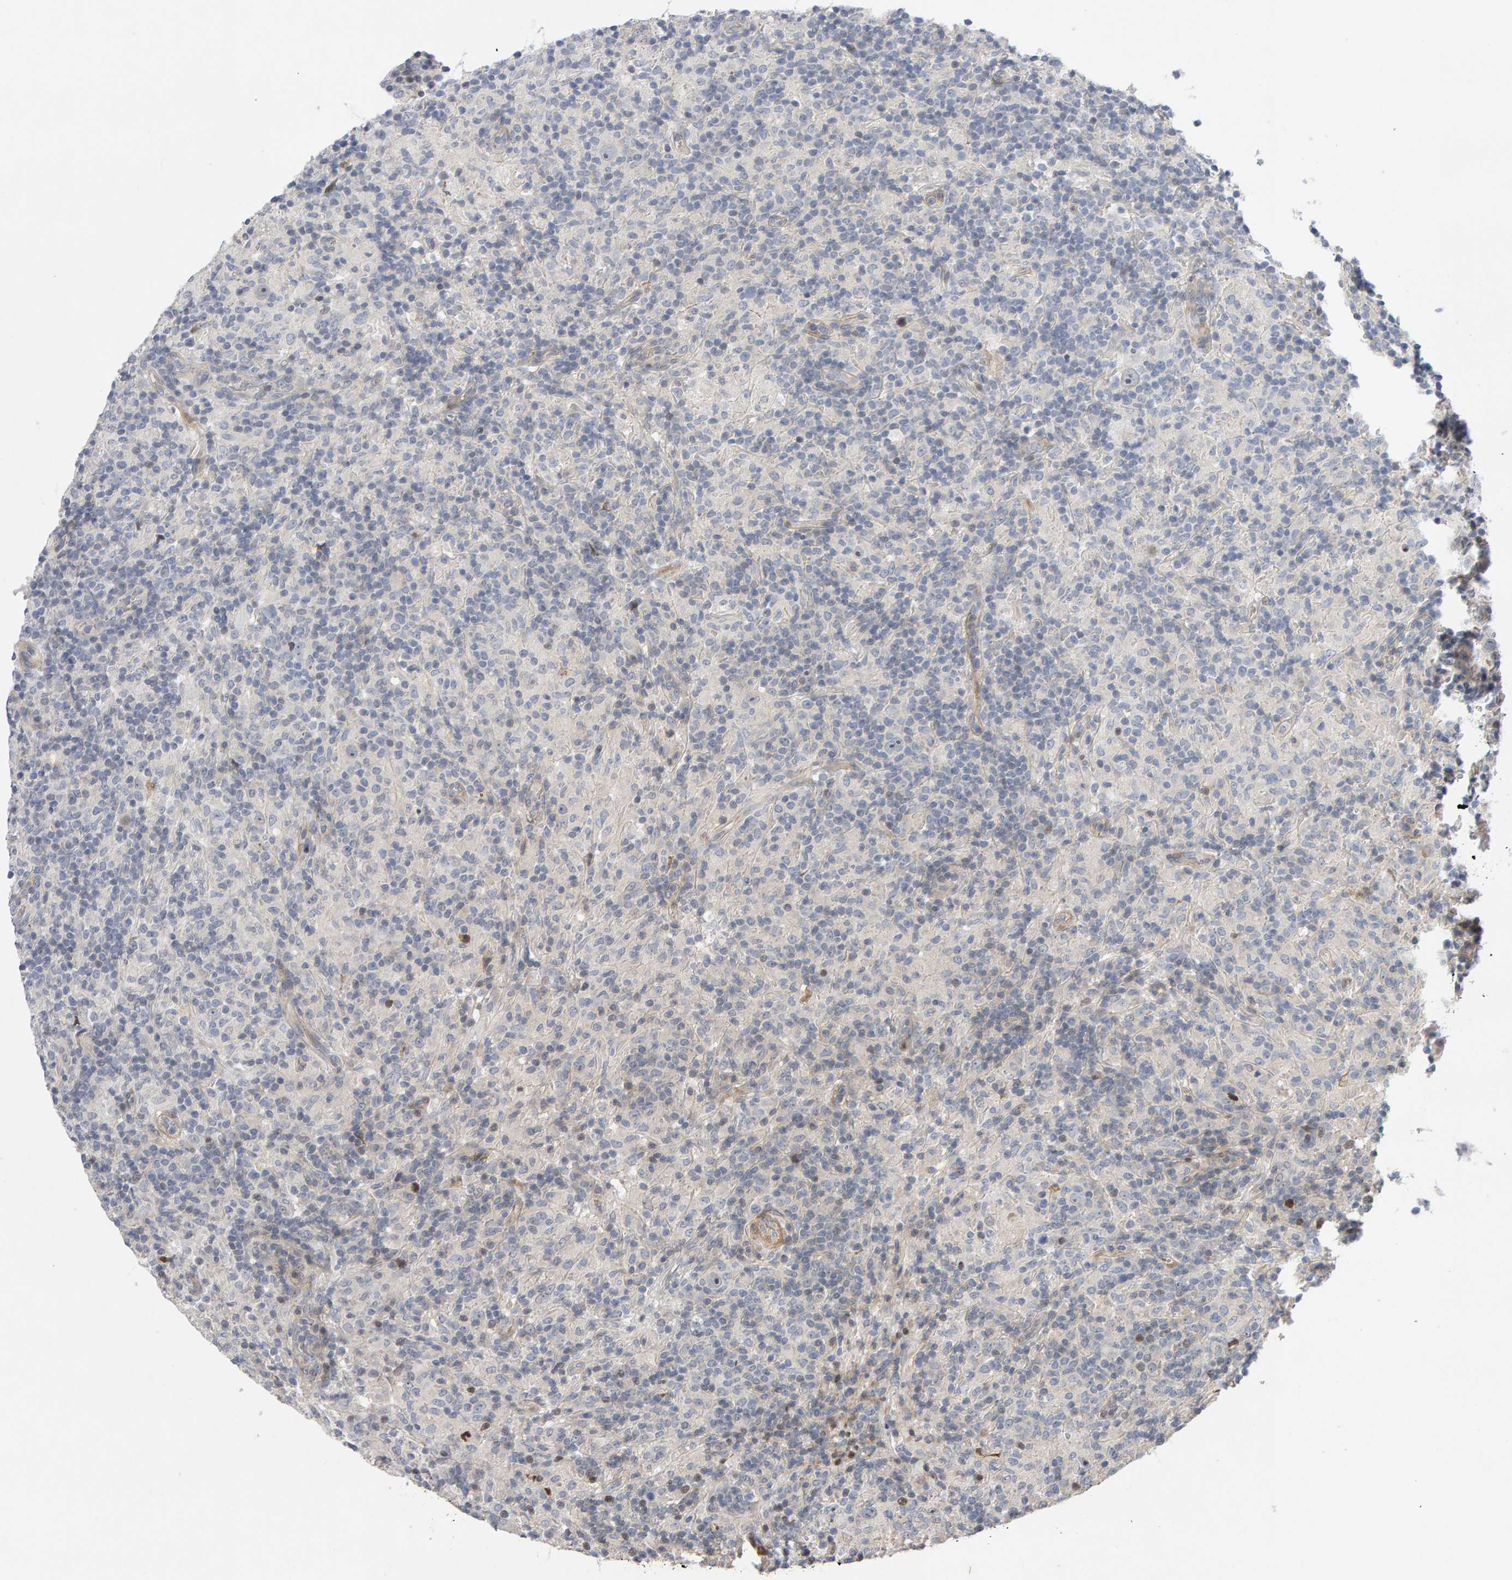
{"staining": {"intensity": "negative", "quantity": "none", "location": "none"}, "tissue": "lymphoma", "cell_type": "Tumor cells", "image_type": "cancer", "snomed": [{"axis": "morphology", "description": "Hodgkin's disease, NOS"}, {"axis": "topography", "description": "Lymph node"}], "caption": "An immunohistochemistry photomicrograph of Hodgkin's disease is shown. There is no staining in tumor cells of Hodgkin's disease.", "gene": "LZTS1", "patient": {"sex": "male", "age": 70}}